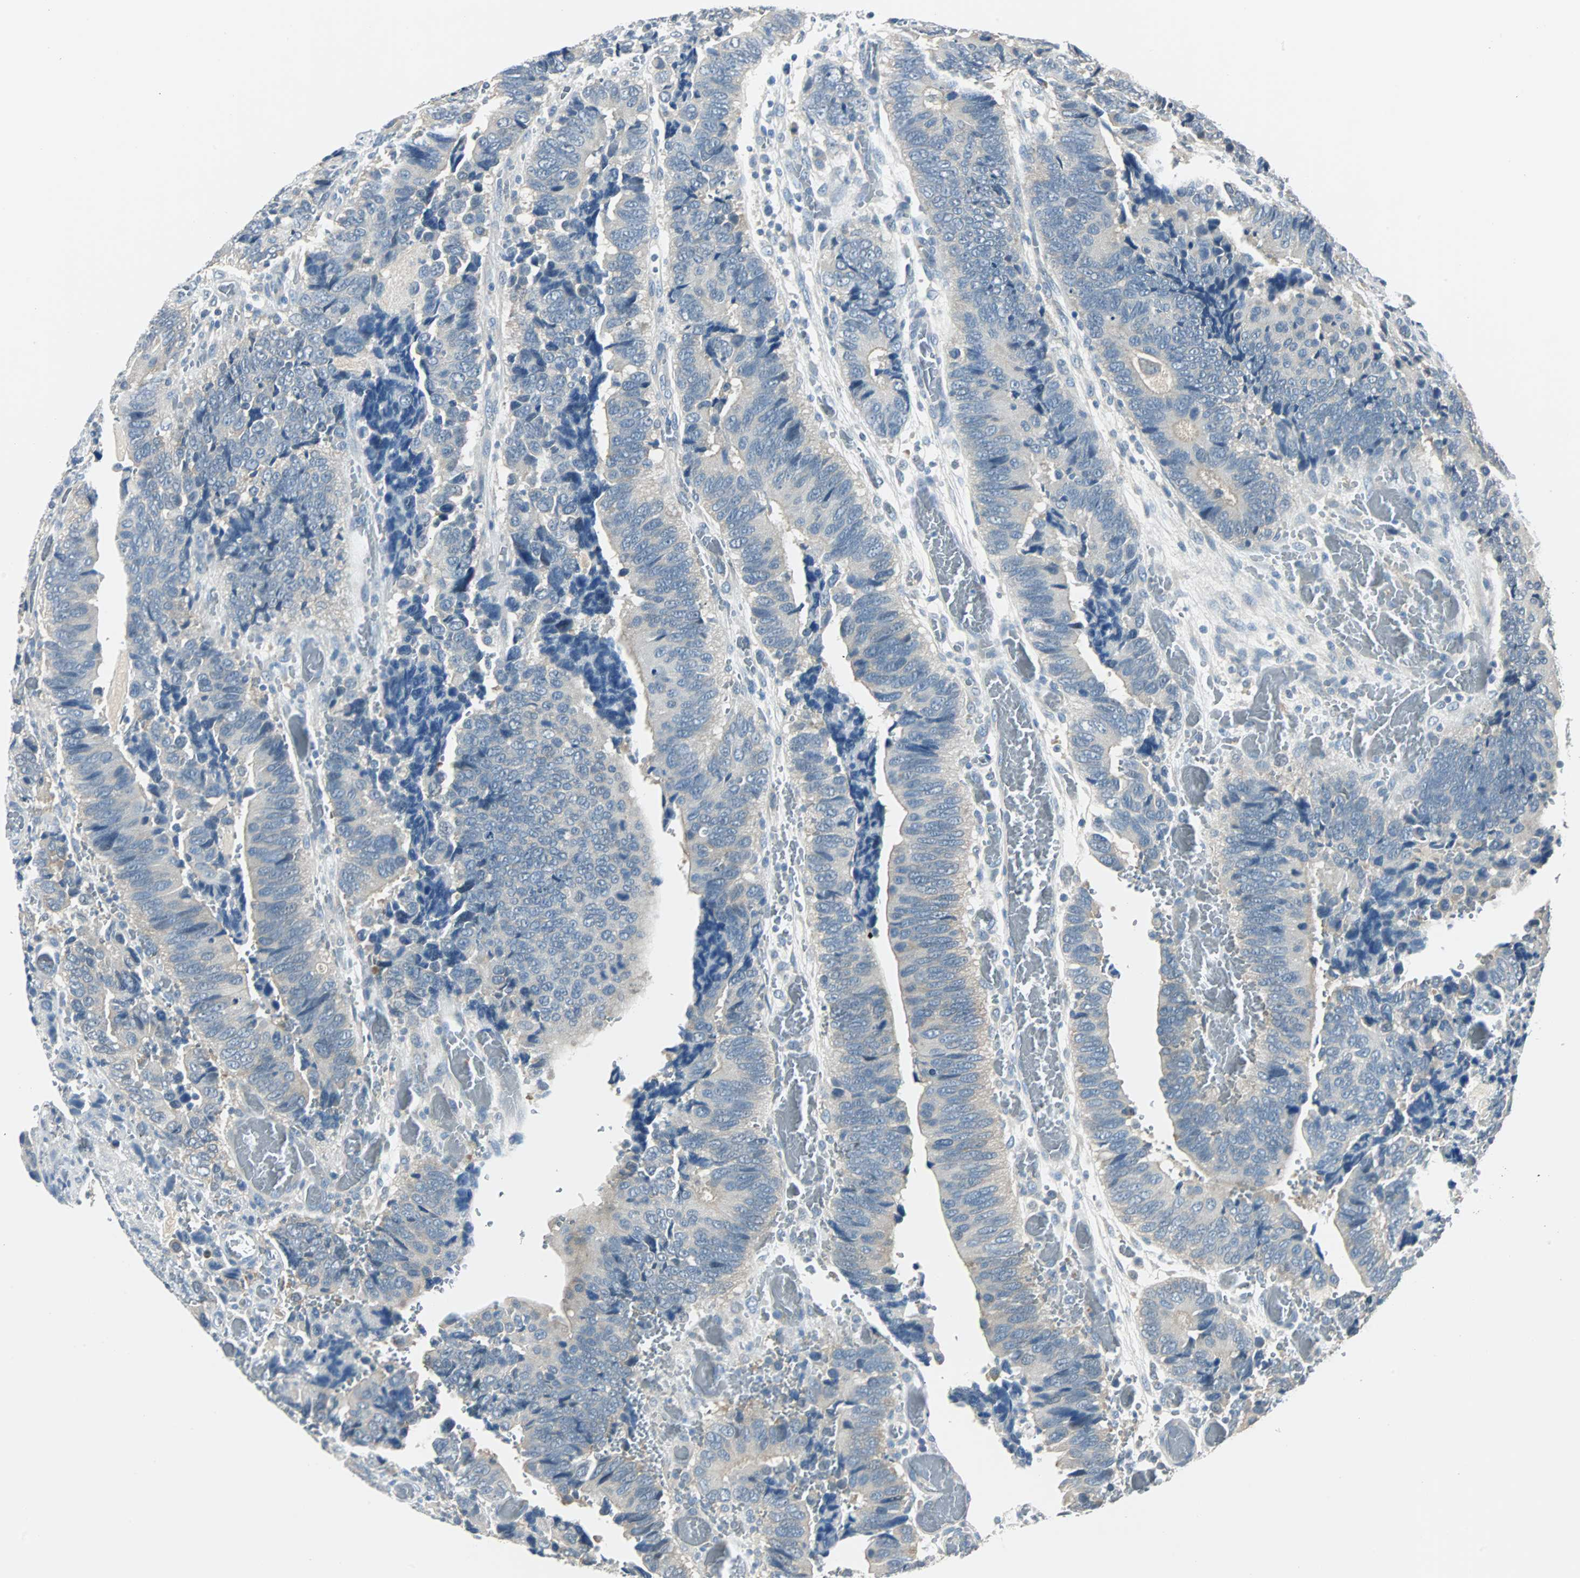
{"staining": {"intensity": "weak", "quantity": "25%-75%", "location": "cytoplasmic/membranous"}, "tissue": "colorectal cancer", "cell_type": "Tumor cells", "image_type": "cancer", "snomed": [{"axis": "morphology", "description": "Adenocarcinoma, NOS"}, {"axis": "topography", "description": "Colon"}], "caption": "Adenocarcinoma (colorectal) was stained to show a protein in brown. There is low levels of weak cytoplasmic/membranous expression in approximately 25%-75% of tumor cells.", "gene": "ABHD2", "patient": {"sex": "male", "age": 72}}